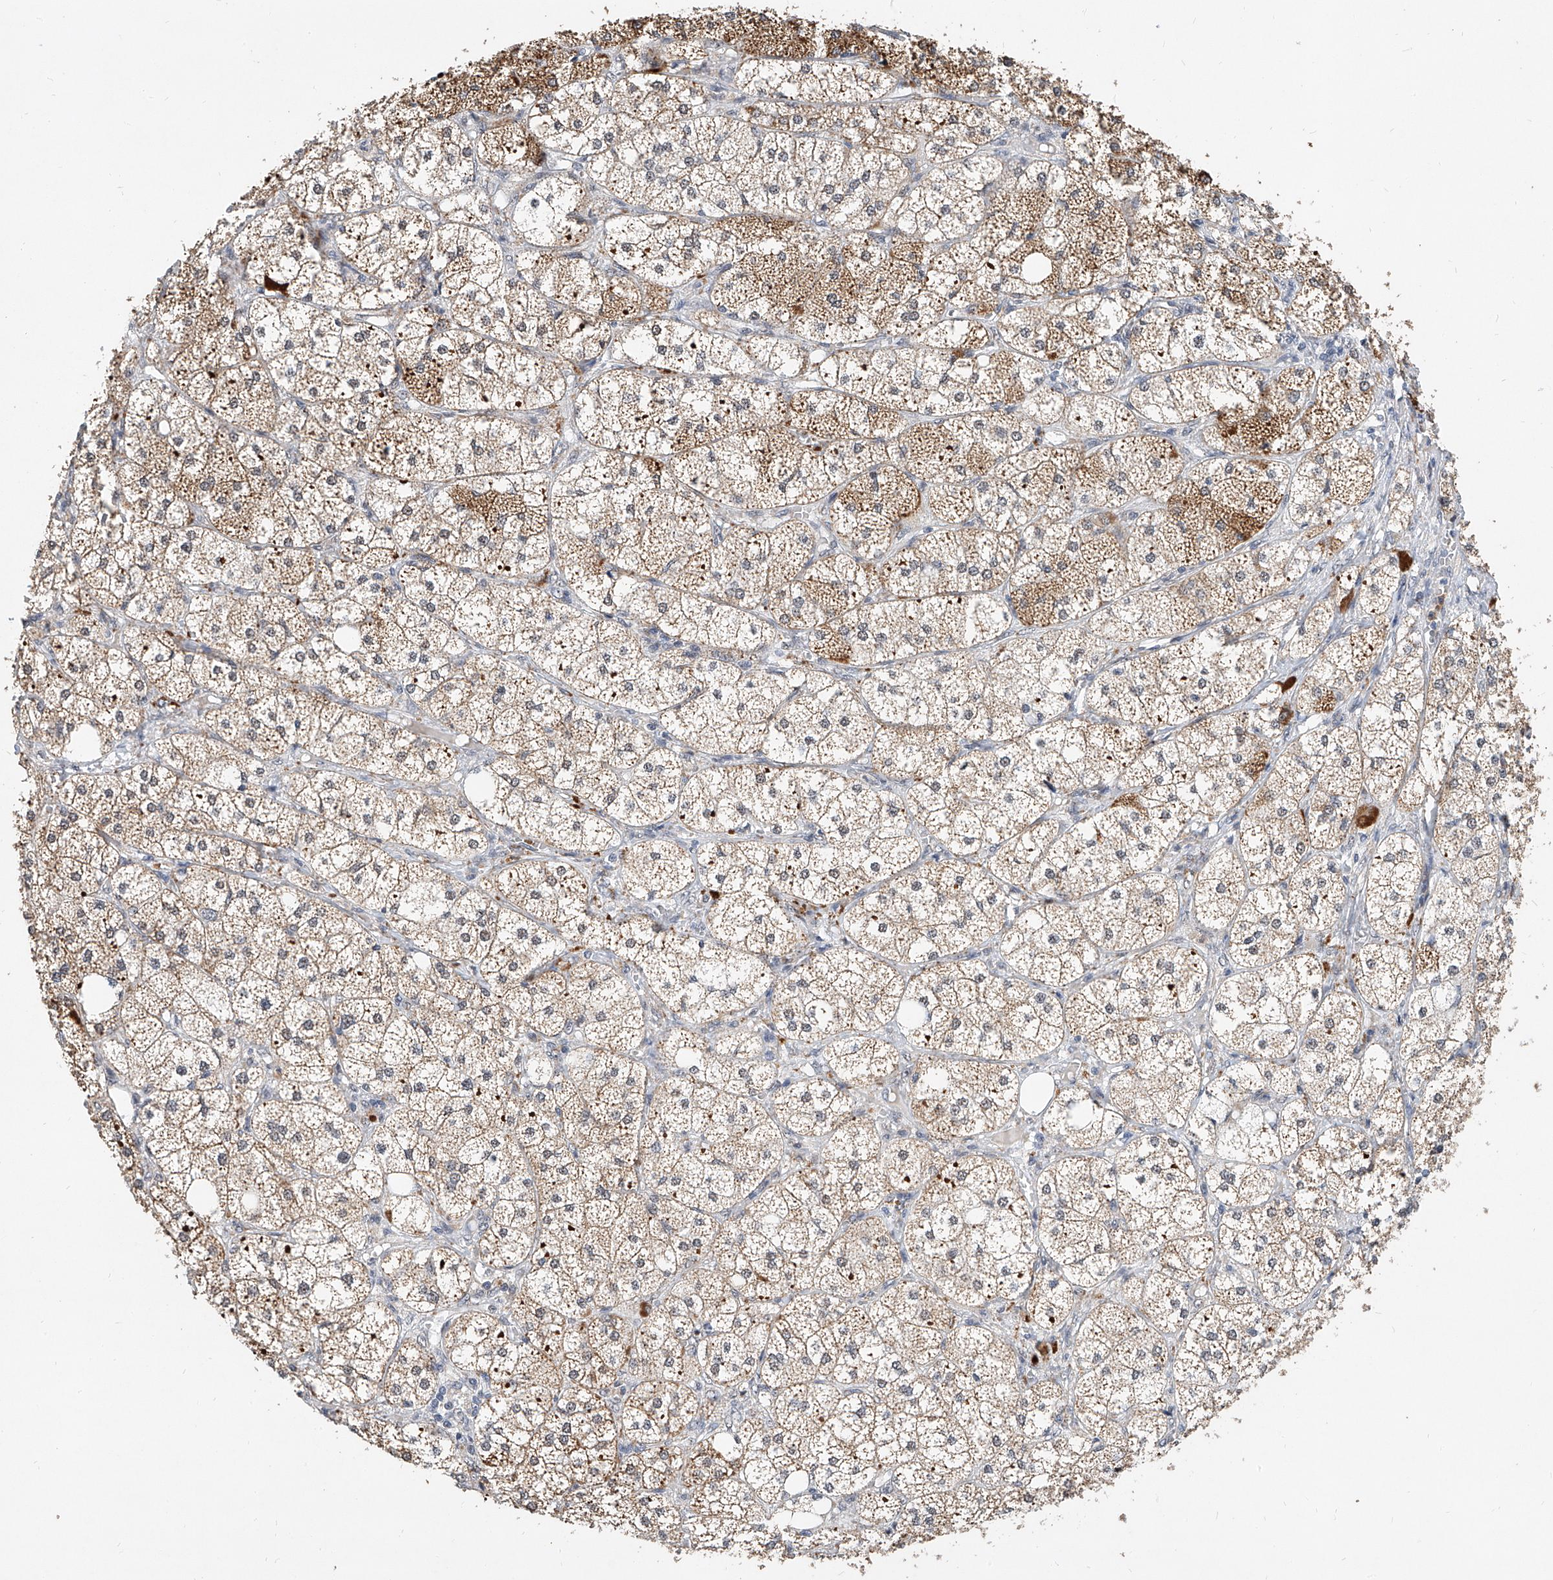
{"staining": {"intensity": "moderate", "quantity": ">75%", "location": "cytoplasmic/membranous"}, "tissue": "adrenal gland", "cell_type": "Glandular cells", "image_type": "normal", "snomed": [{"axis": "morphology", "description": "Normal tissue, NOS"}, {"axis": "topography", "description": "Adrenal gland"}], "caption": "Glandular cells display medium levels of moderate cytoplasmic/membranous expression in approximately >75% of cells in unremarkable adrenal gland.", "gene": "MFSD4B", "patient": {"sex": "female", "age": 61}}